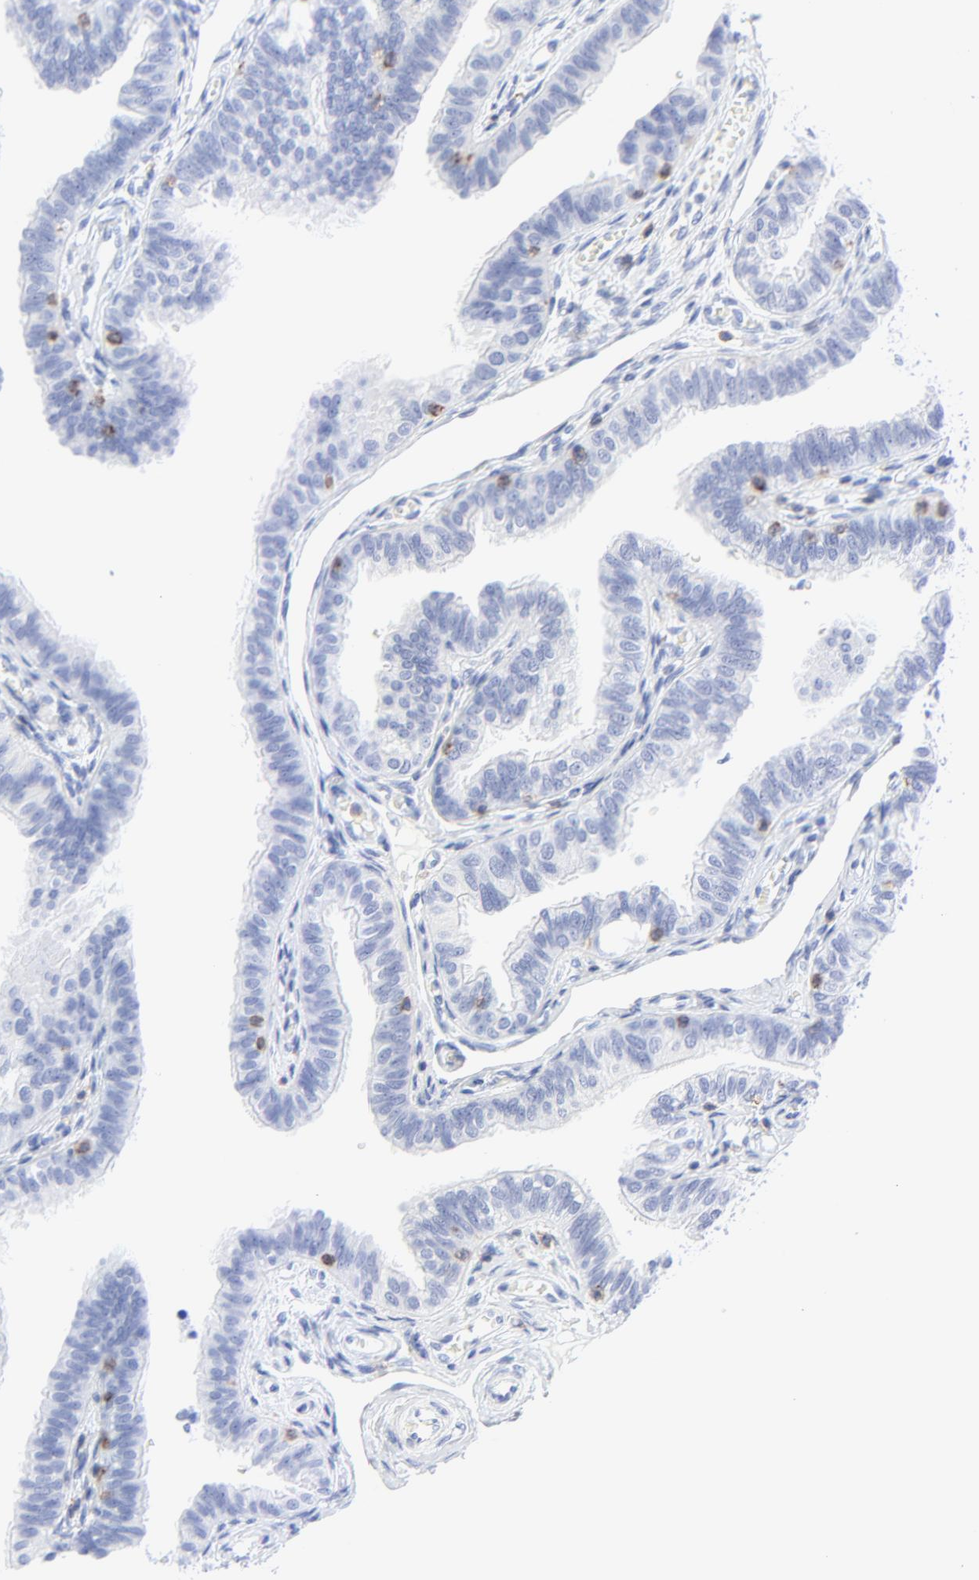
{"staining": {"intensity": "negative", "quantity": "none", "location": "none"}, "tissue": "fallopian tube", "cell_type": "Glandular cells", "image_type": "normal", "snomed": [{"axis": "morphology", "description": "Normal tissue, NOS"}, {"axis": "morphology", "description": "Dermoid, NOS"}, {"axis": "topography", "description": "Fallopian tube"}], "caption": "Immunohistochemistry of normal human fallopian tube shows no expression in glandular cells. (DAB immunohistochemistry (IHC) with hematoxylin counter stain).", "gene": "LCK", "patient": {"sex": "female", "age": 33}}